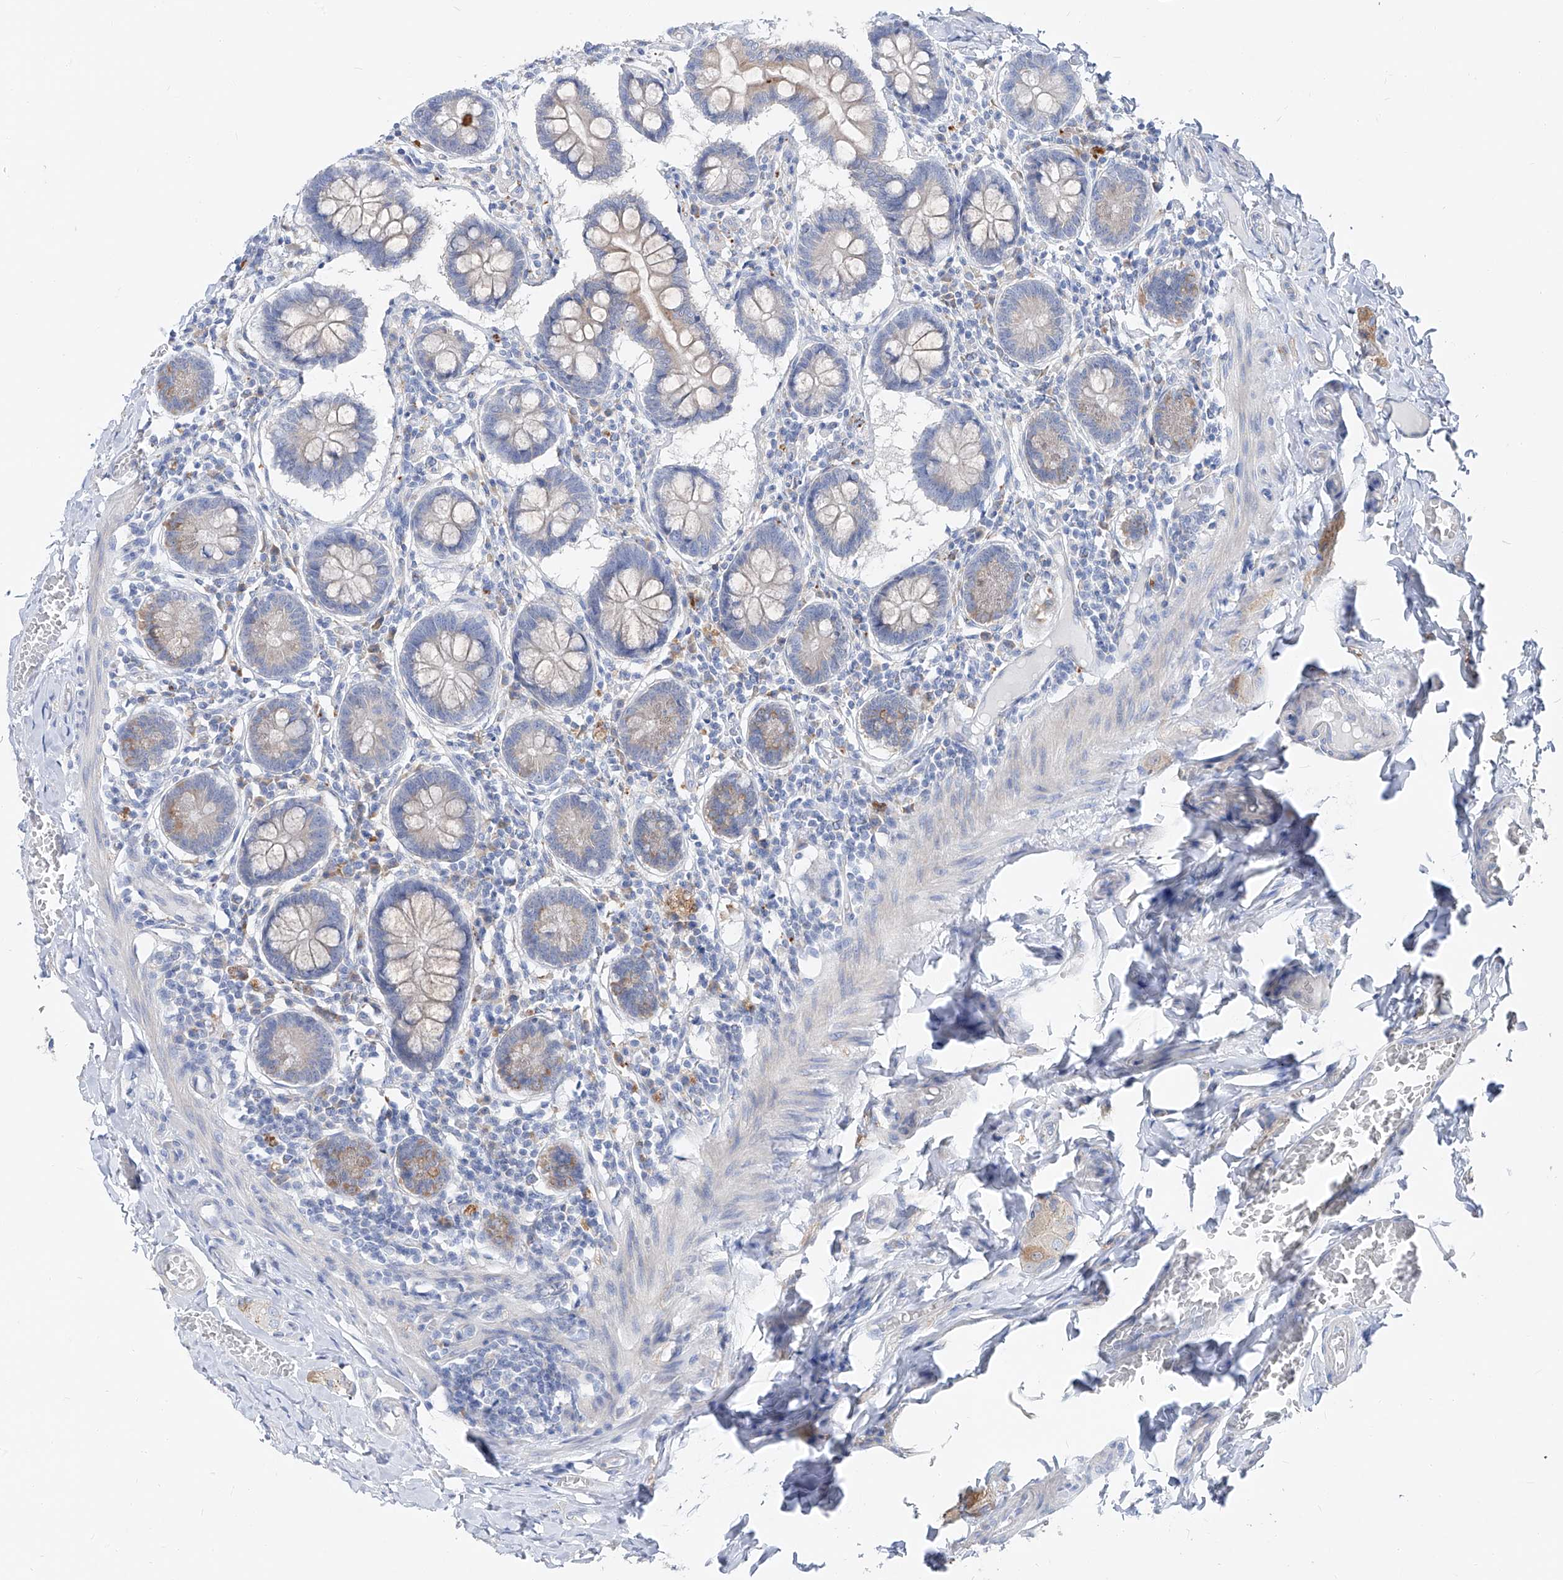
{"staining": {"intensity": "moderate", "quantity": "25%-75%", "location": "cytoplasmic/membranous"}, "tissue": "small intestine", "cell_type": "Glandular cells", "image_type": "normal", "snomed": [{"axis": "morphology", "description": "Normal tissue, NOS"}, {"axis": "topography", "description": "Small intestine"}], "caption": "Immunohistochemistry (IHC) of normal human small intestine shows medium levels of moderate cytoplasmic/membranous staining in approximately 25%-75% of glandular cells.", "gene": "UFL1", "patient": {"sex": "male", "age": 41}}